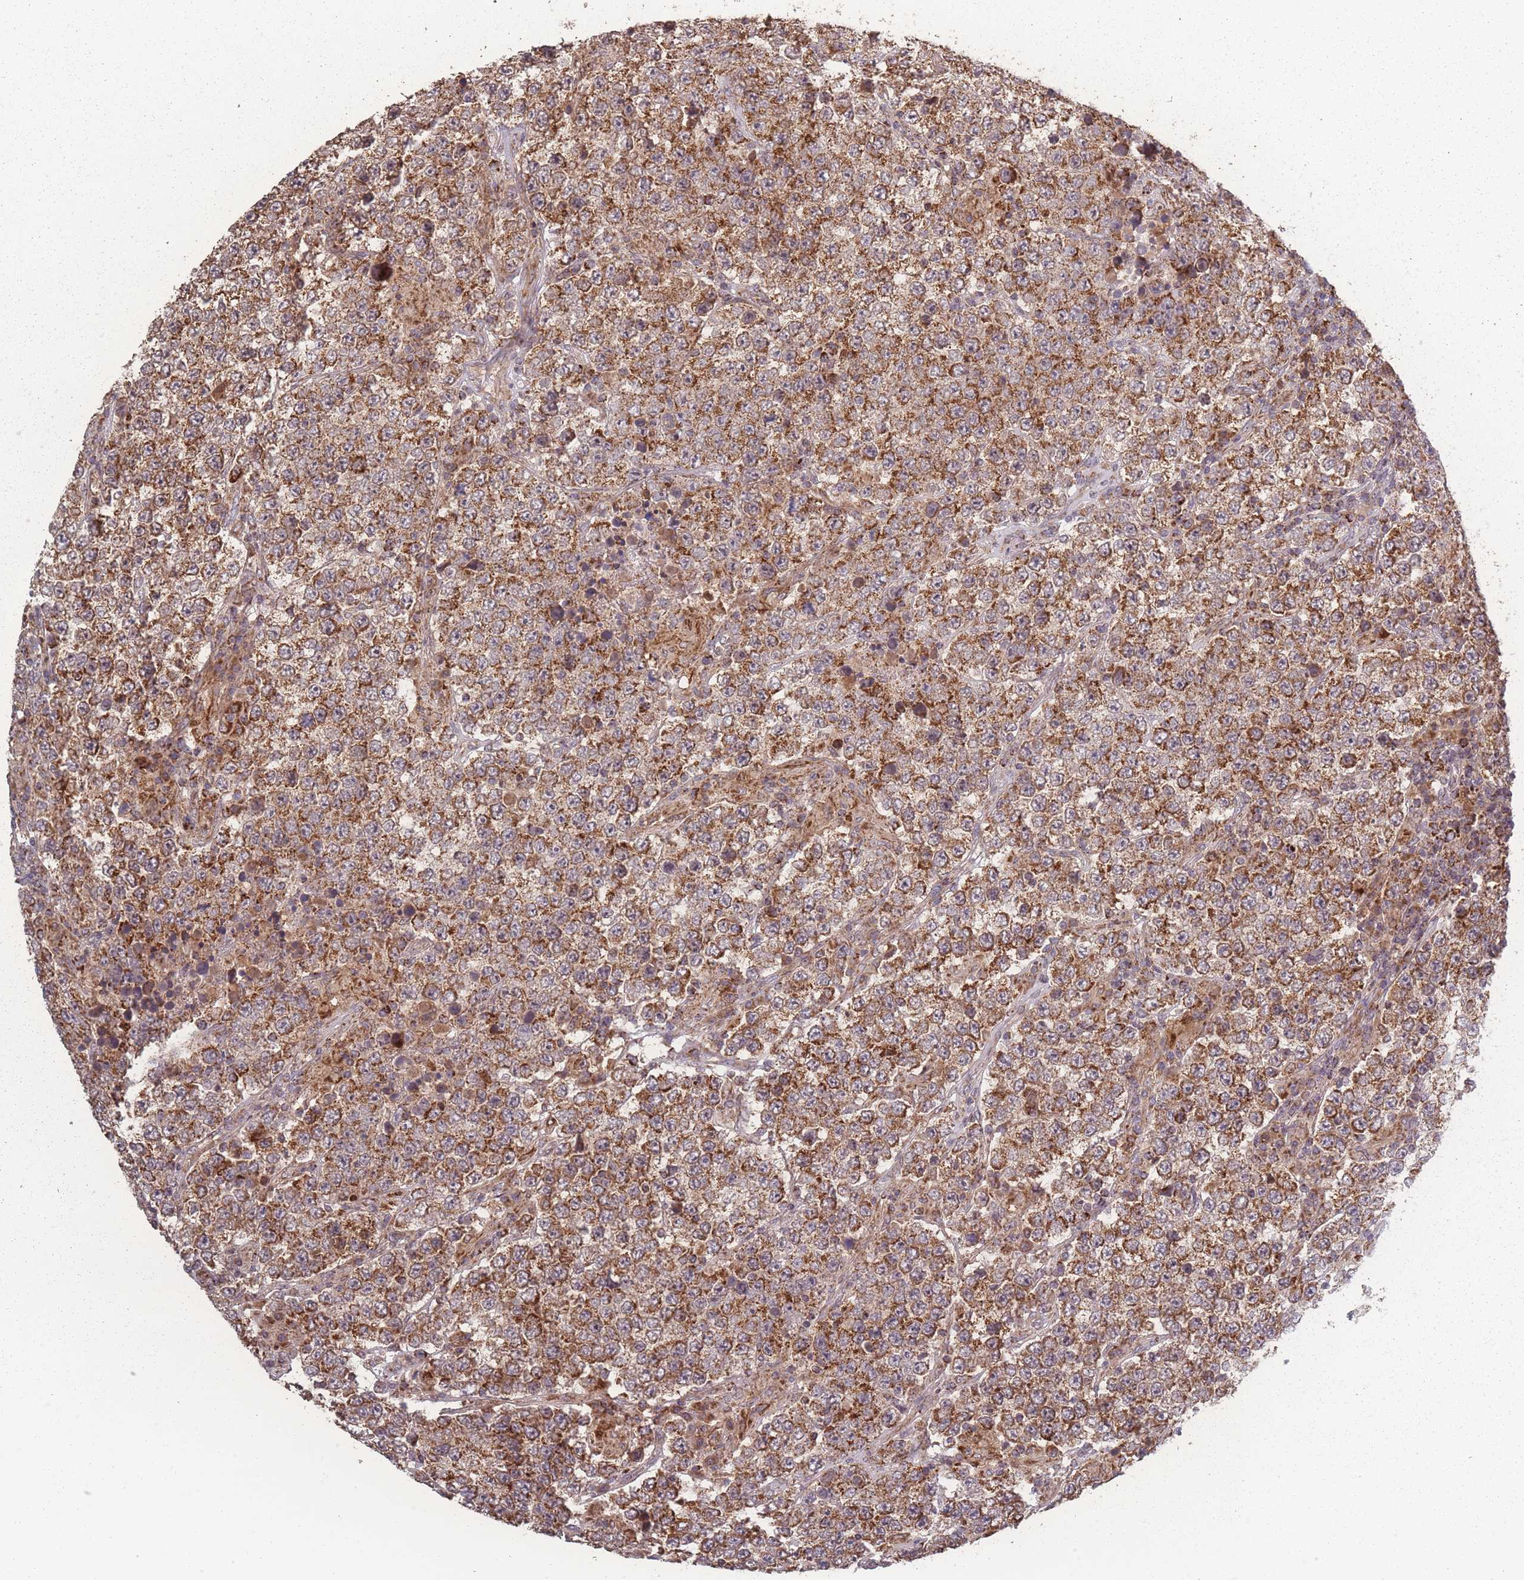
{"staining": {"intensity": "moderate", "quantity": ">75%", "location": "cytoplasmic/membranous"}, "tissue": "testis cancer", "cell_type": "Tumor cells", "image_type": "cancer", "snomed": [{"axis": "morphology", "description": "Normal tissue, NOS"}, {"axis": "morphology", "description": "Urothelial carcinoma, High grade"}, {"axis": "morphology", "description": "Seminoma, NOS"}, {"axis": "morphology", "description": "Carcinoma, Embryonal, NOS"}, {"axis": "topography", "description": "Urinary bladder"}, {"axis": "topography", "description": "Testis"}], "caption": "Immunohistochemistry of testis embryonal carcinoma shows medium levels of moderate cytoplasmic/membranous expression in approximately >75% of tumor cells.", "gene": "LYRM7", "patient": {"sex": "male", "age": 41}}